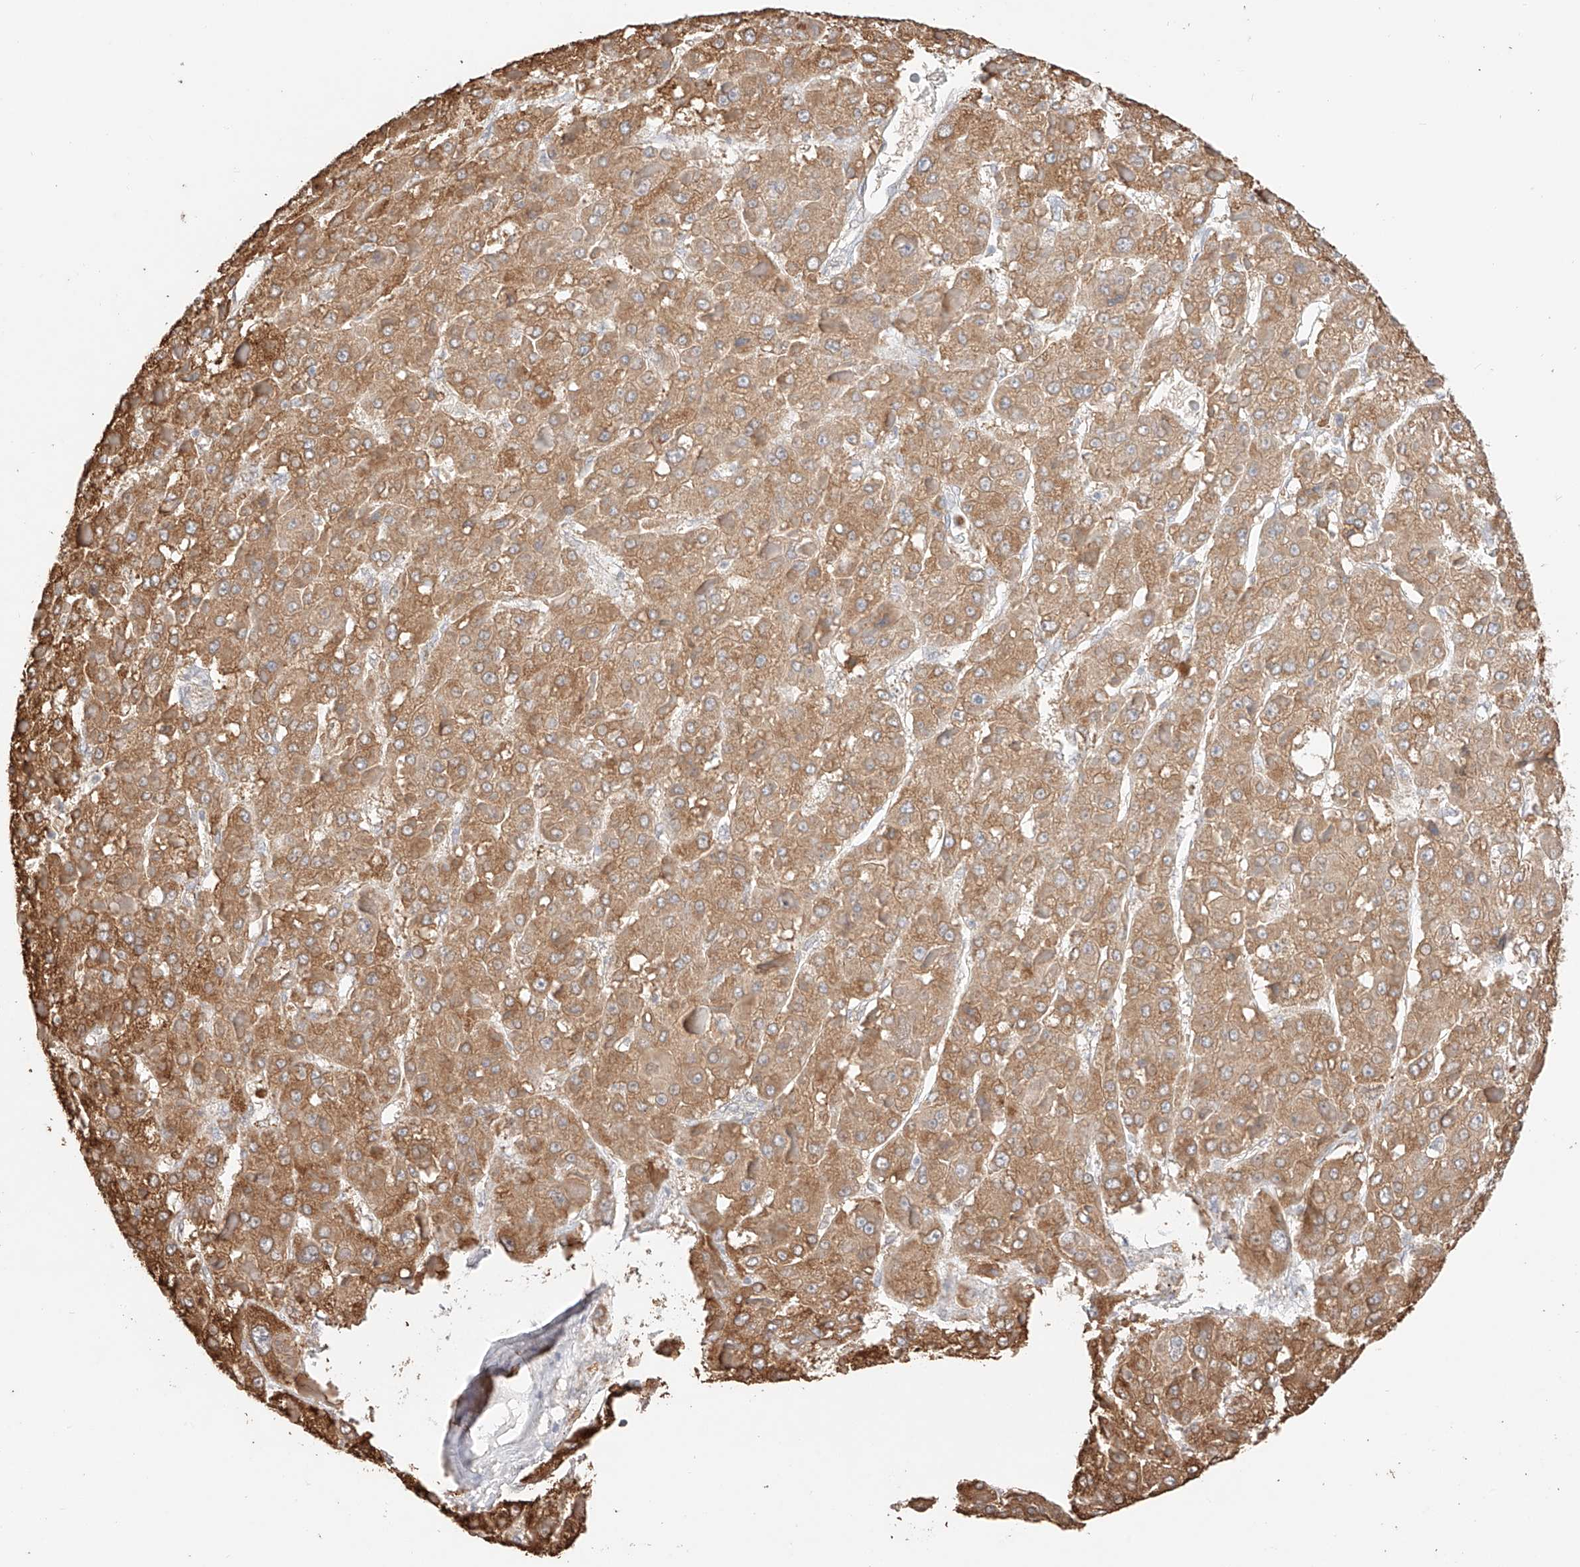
{"staining": {"intensity": "moderate", "quantity": ">75%", "location": "cytoplasmic/membranous"}, "tissue": "liver cancer", "cell_type": "Tumor cells", "image_type": "cancer", "snomed": [{"axis": "morphology", "description": "Carcinoma, Hepatocellular, NOS"}, {"axis": "topography", "description": "Liver"}], "caption": "Immunohistochemical staining of liver cancer exhibits medium levels of moderate cytoplasmic/membranous expression in about >75% of tumor cells. Immunohistochemistry stains the protein of interest in brown and the nuclei are stained blue.", "gene": "IL22RA2", "patient": {"sex": "female", "age": 73}}